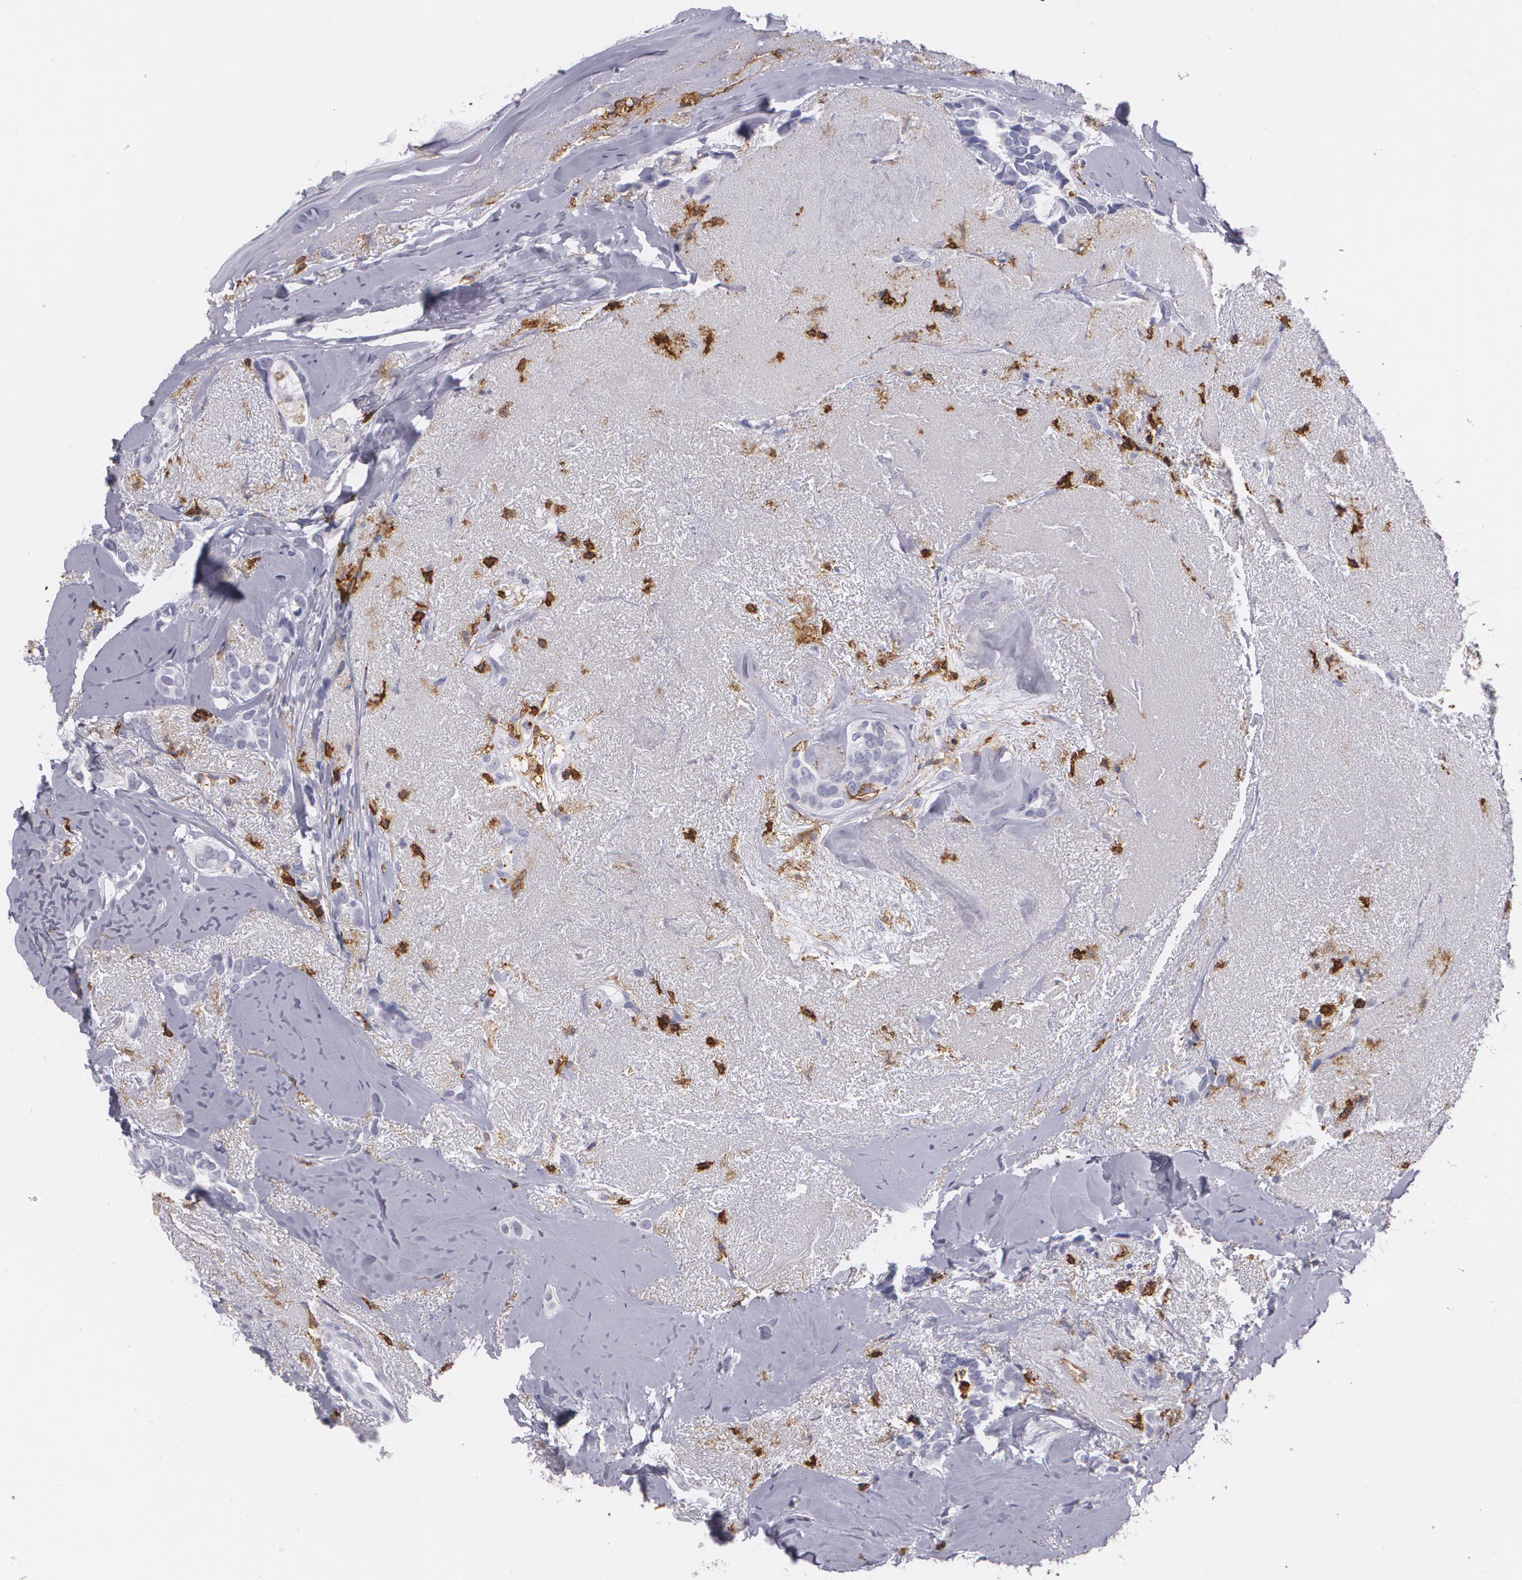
{"staining": {"intensity": "negative", "quantity": "none", "location": "none"}, "tissue": "breast cancer", "cell_type": "Tumor cells", "image_type": "cancer", "snomed": [{"axis": "morphology", "description": "Duct carcinoma"}, {"axis": "topography", "description": "Breast"}], "caption": "IHC image of infiltrating ductal carcinoma (breast) stained for a protein (brown), which demonstrates no positivity in tumor cells.", "gene": "PTPRC", "patient": {"sex": "female", "age": 54}}